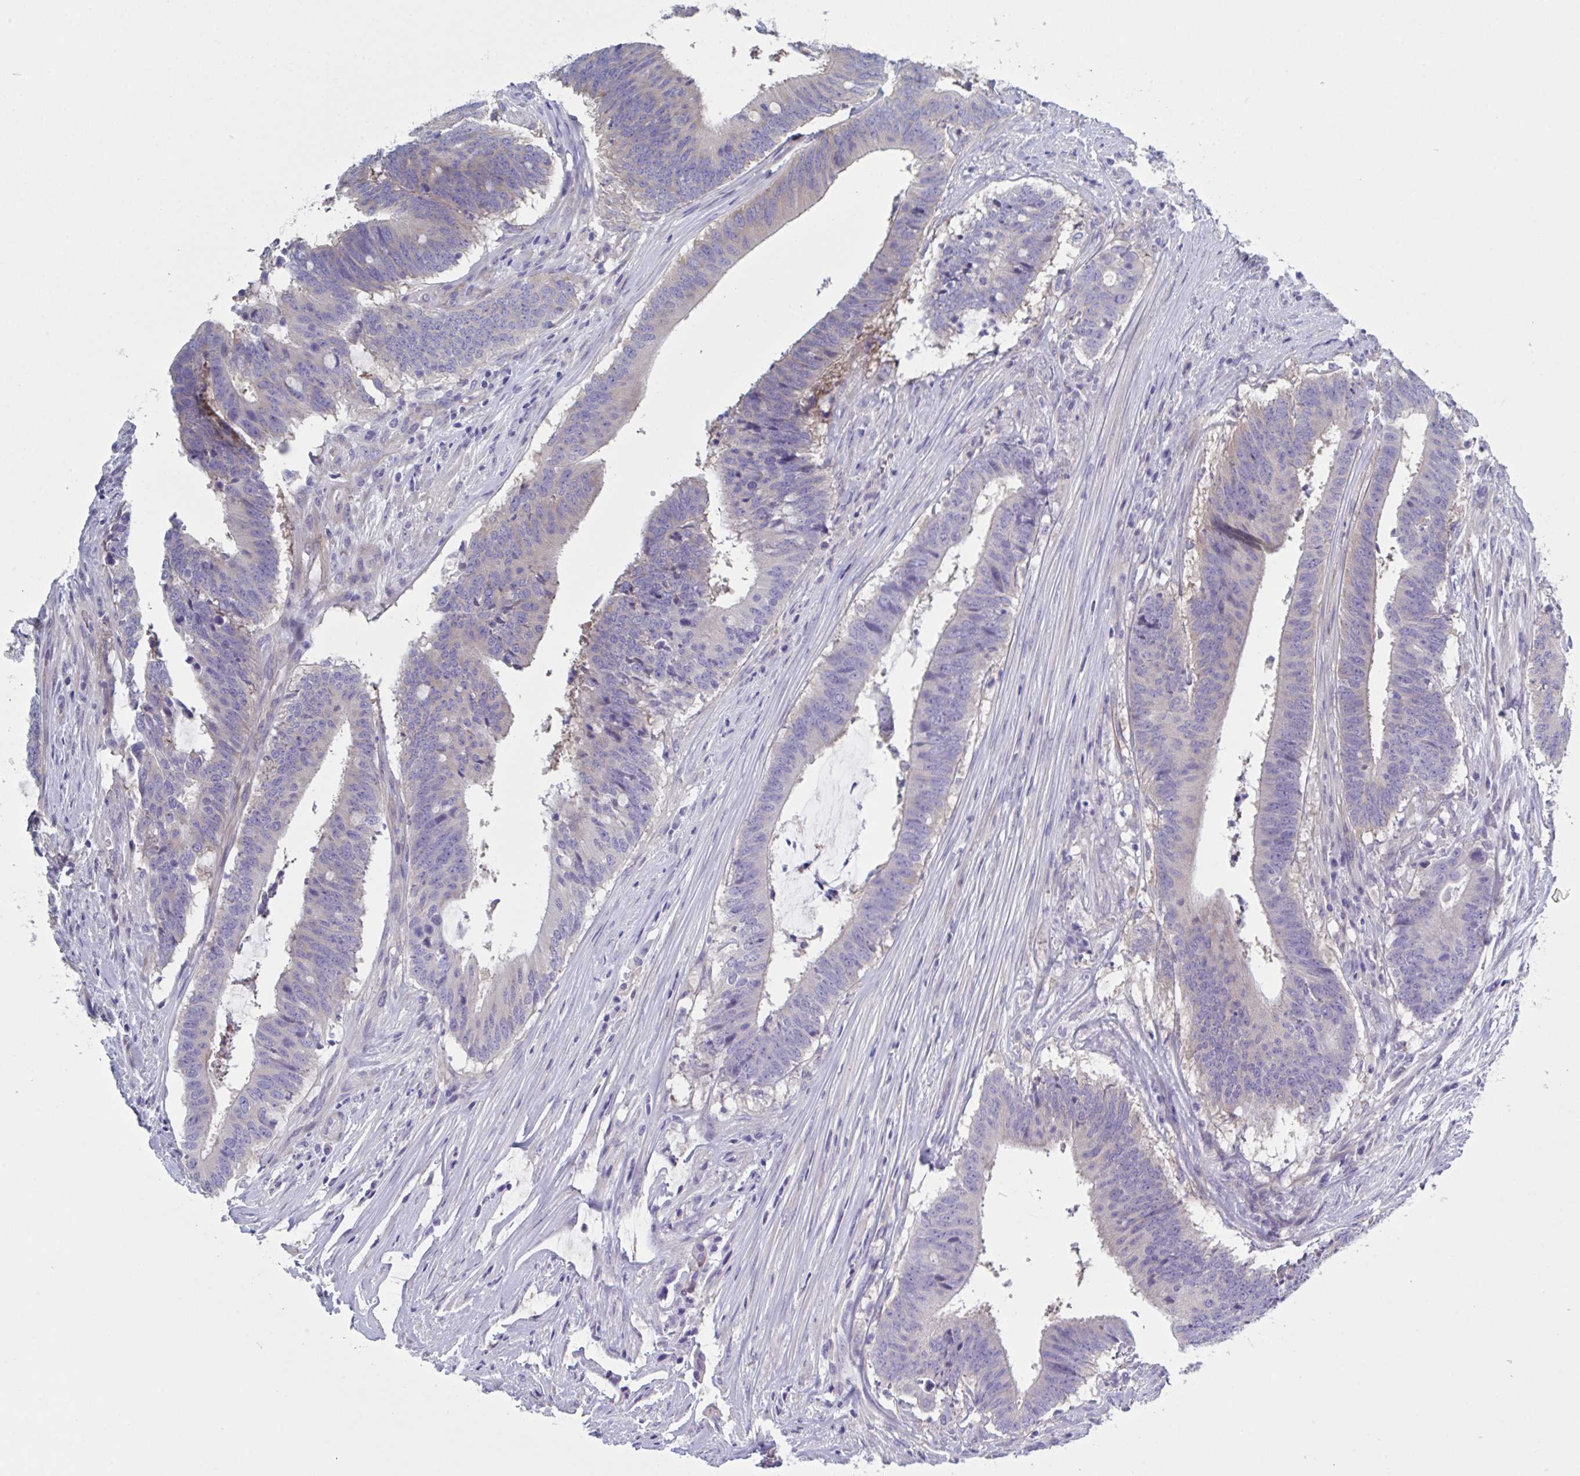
{"staining": {"intensity": "weak", "quantity": "<25%", "location": "cytoplasmic/membranous"}, "tissue": "colorectal cancer", "cell_type": "Tumor cells", "image_type": "cancer", "snomed": [{"axis": "morphology", "description": "Adenocarcinoma, NOS"}, {"axis": "topography", "description": "Colon"}], "caption": "Tumor cells show no significant protein positivity in colorectal cancer.", "gene": "LPIN3", "patient": {"sex": "female", "age": 43}}